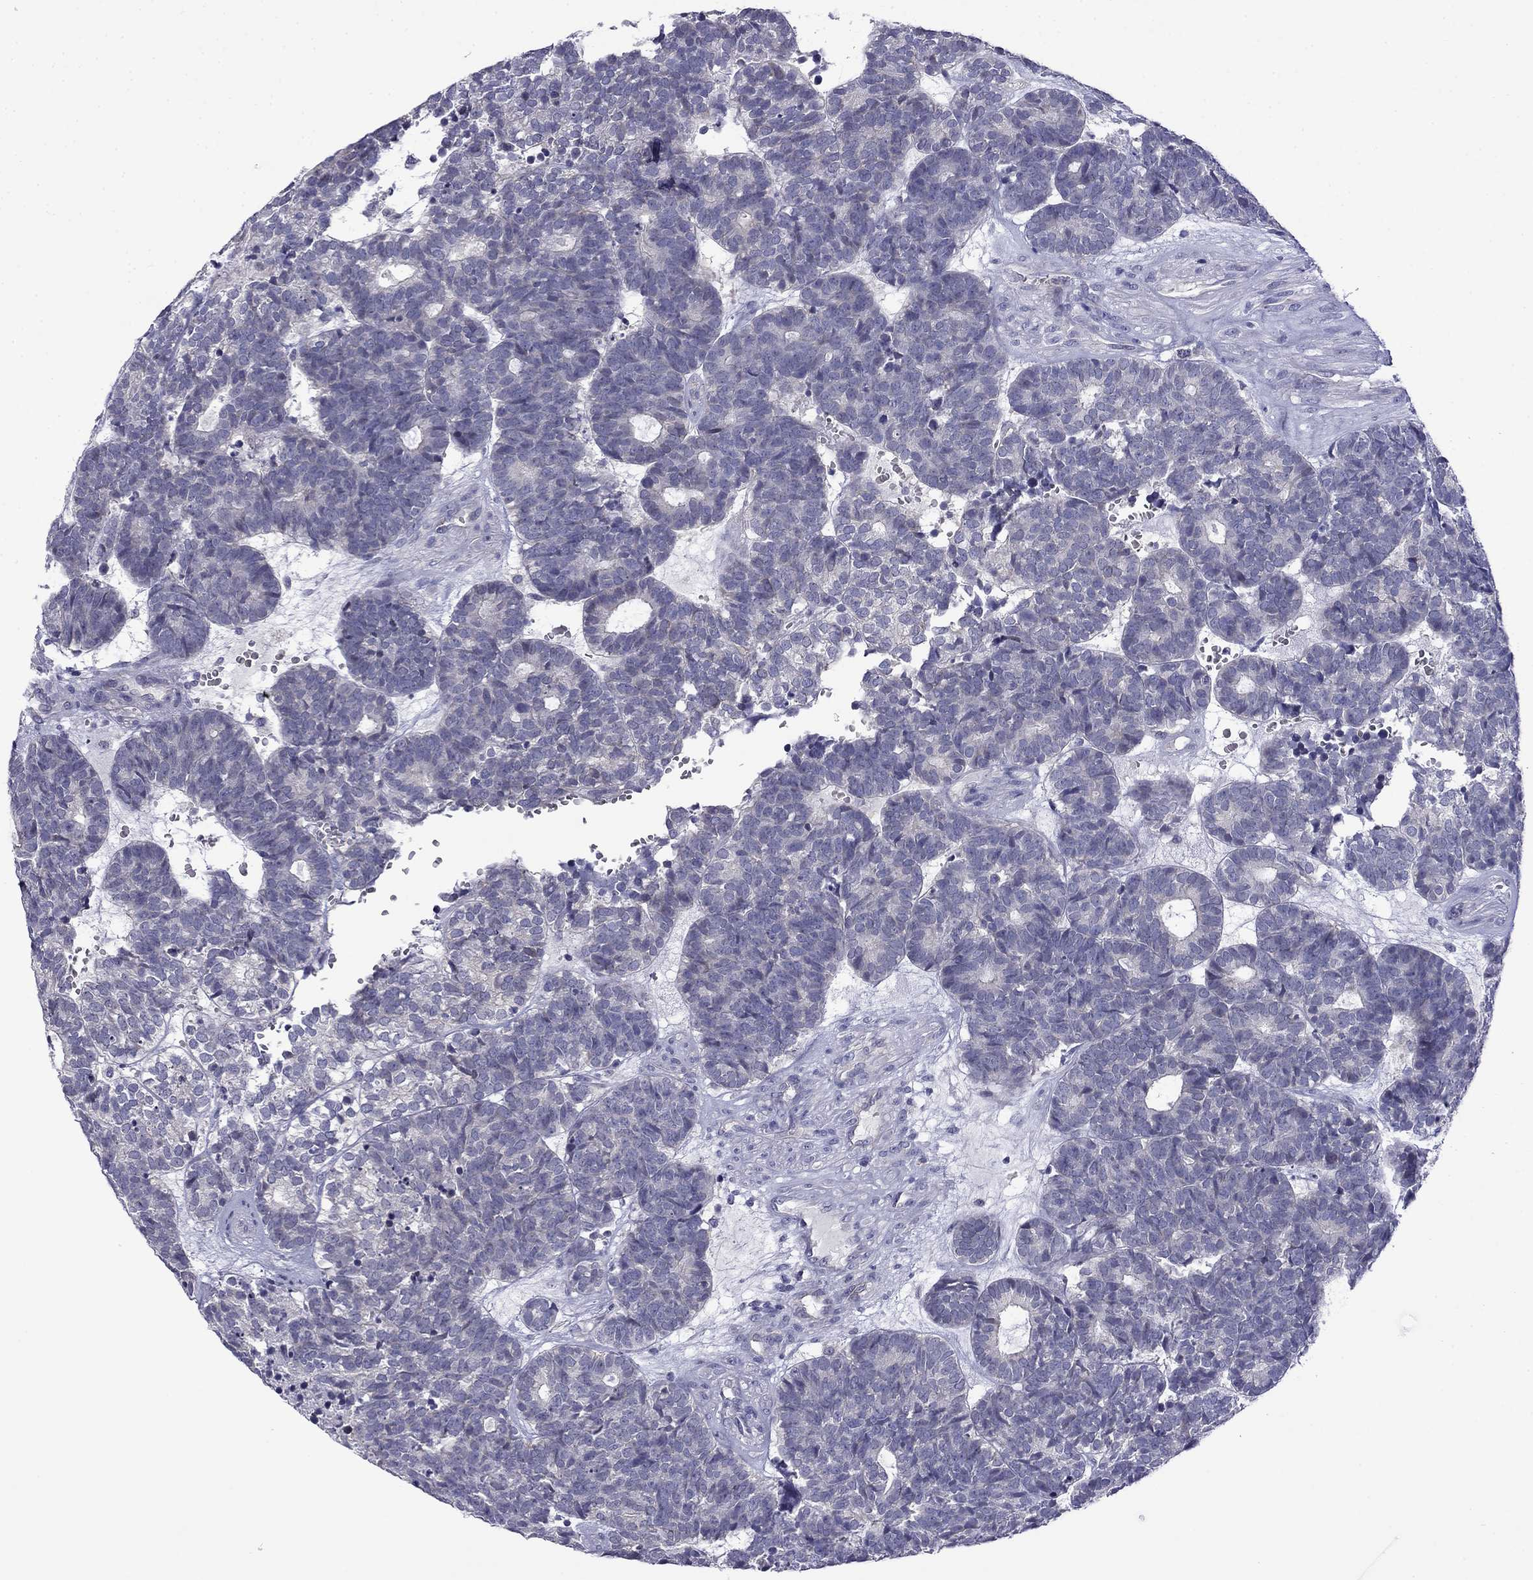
{"staining": {"intensity": "negative", "quantity": "none", "location": "none"}, "tissue": "head and neck cancer", "cell_type": "Tumor cells", "image_type": "cancer", "snomed": [{"axis": "morphology", "description": "Adenocarcinoma, NOS"}, {"axis": "topography", "description": "Head-Neck"}], "caption": "Protein analysis of head and neck cancer reveals no significant staining in tumor cells. The staining is performed using DAB brown chromogen with nuclei counter-stained in using hematoxylin.", "gene": "PRR18", "patient": {"sex": "female", "age": 81}}